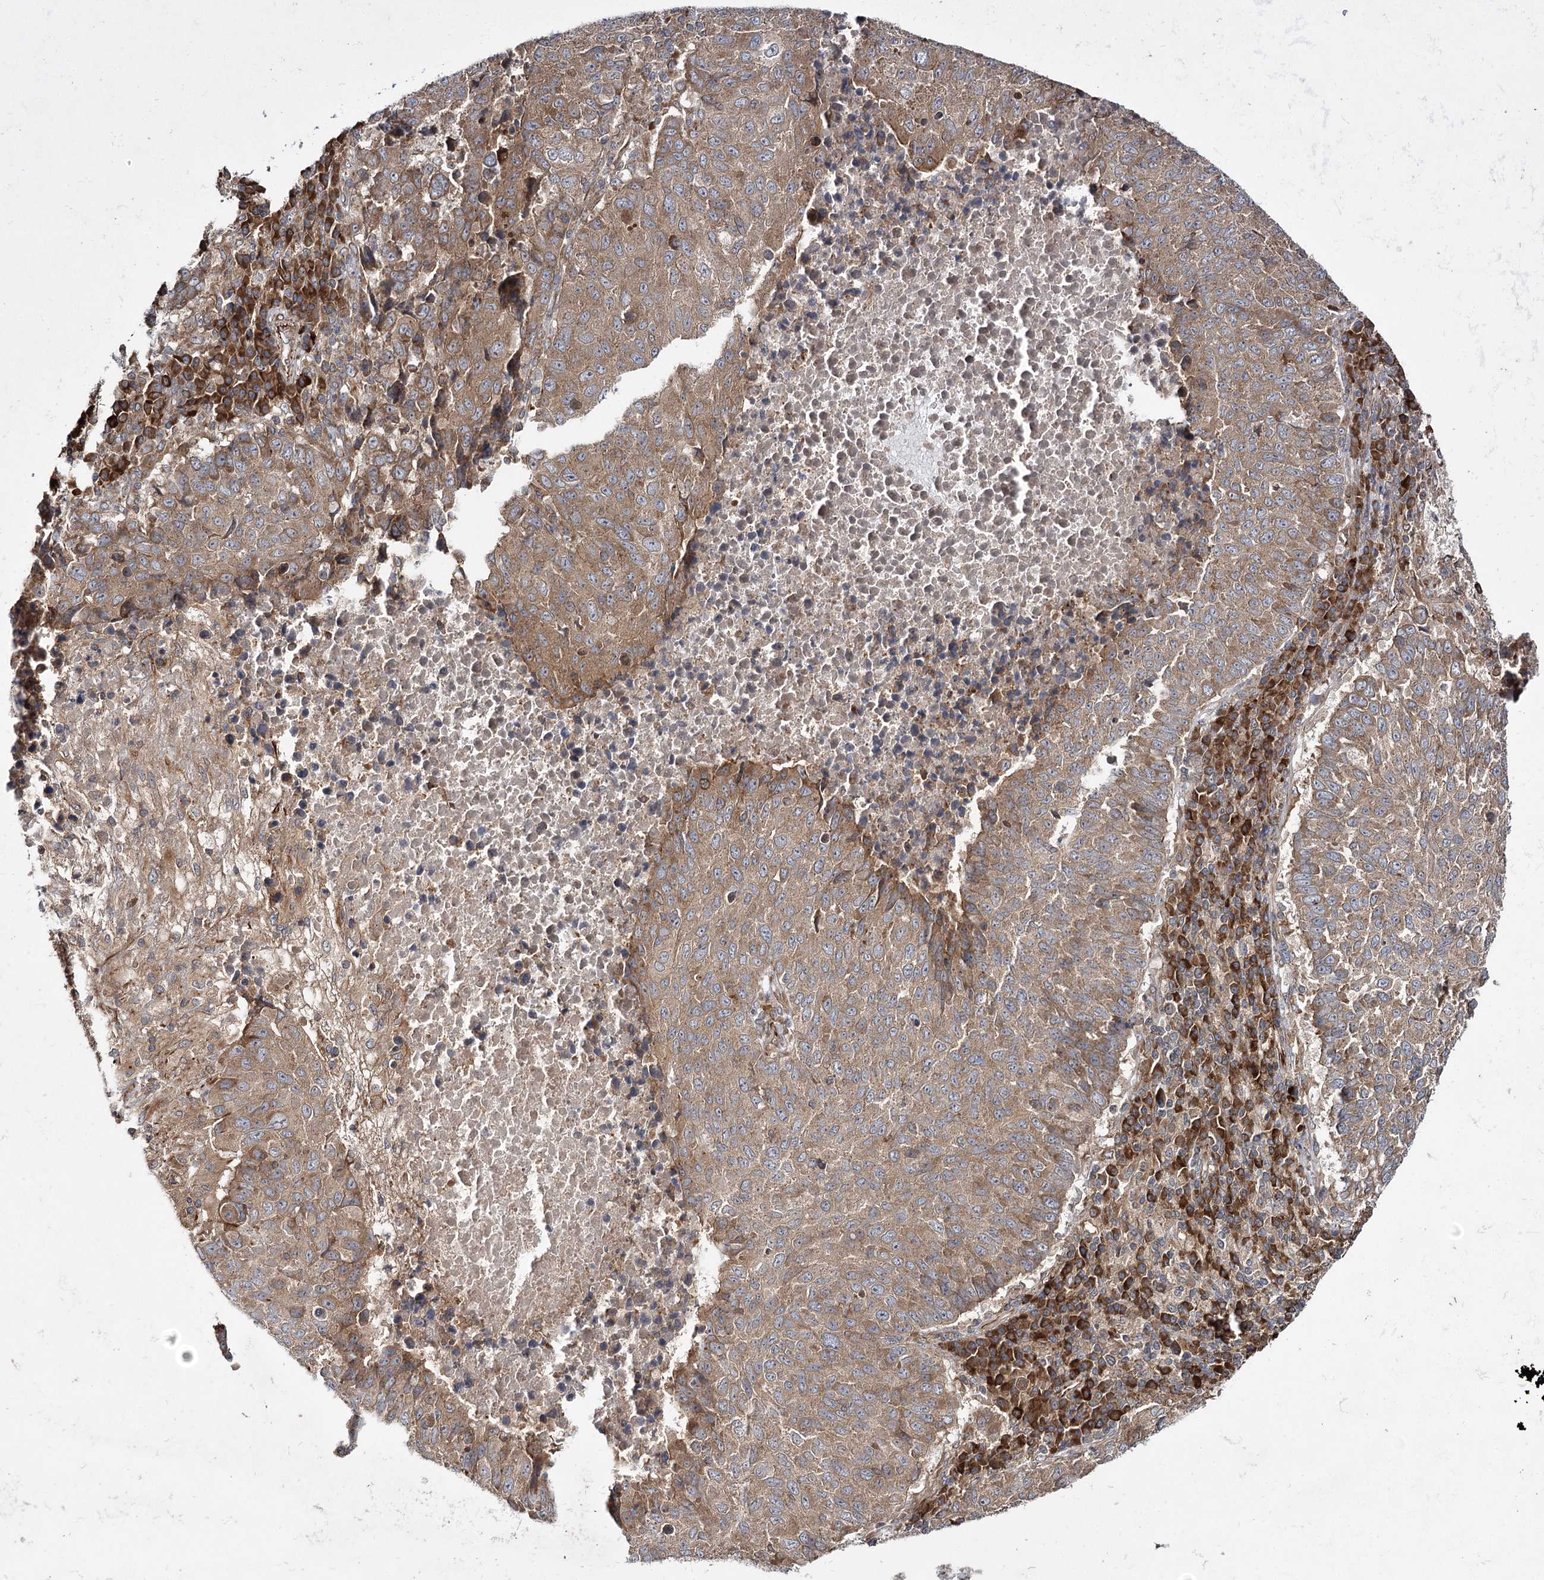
{"staining": {"intensity": "moderate", "quantity": ">75%", "location": "cytoplasmic/membranous"}, "tissue": "lung cancer", "cell_type": "Tumor cells", "image_type": "cancer", "snomed": [{"axis": "morphology", "description": "Squamous cell carcinoma, NOS"}, {"axis": "topography", "description": "Lung"}], "caption": "Immunohistochemistry of human lung cancer displays medium levels of moderate cytoplasmic/membranous expression in about >75% of tumor cells.", "gene": "HECTD2", "patient": {"sex": "male", "age": 73}}